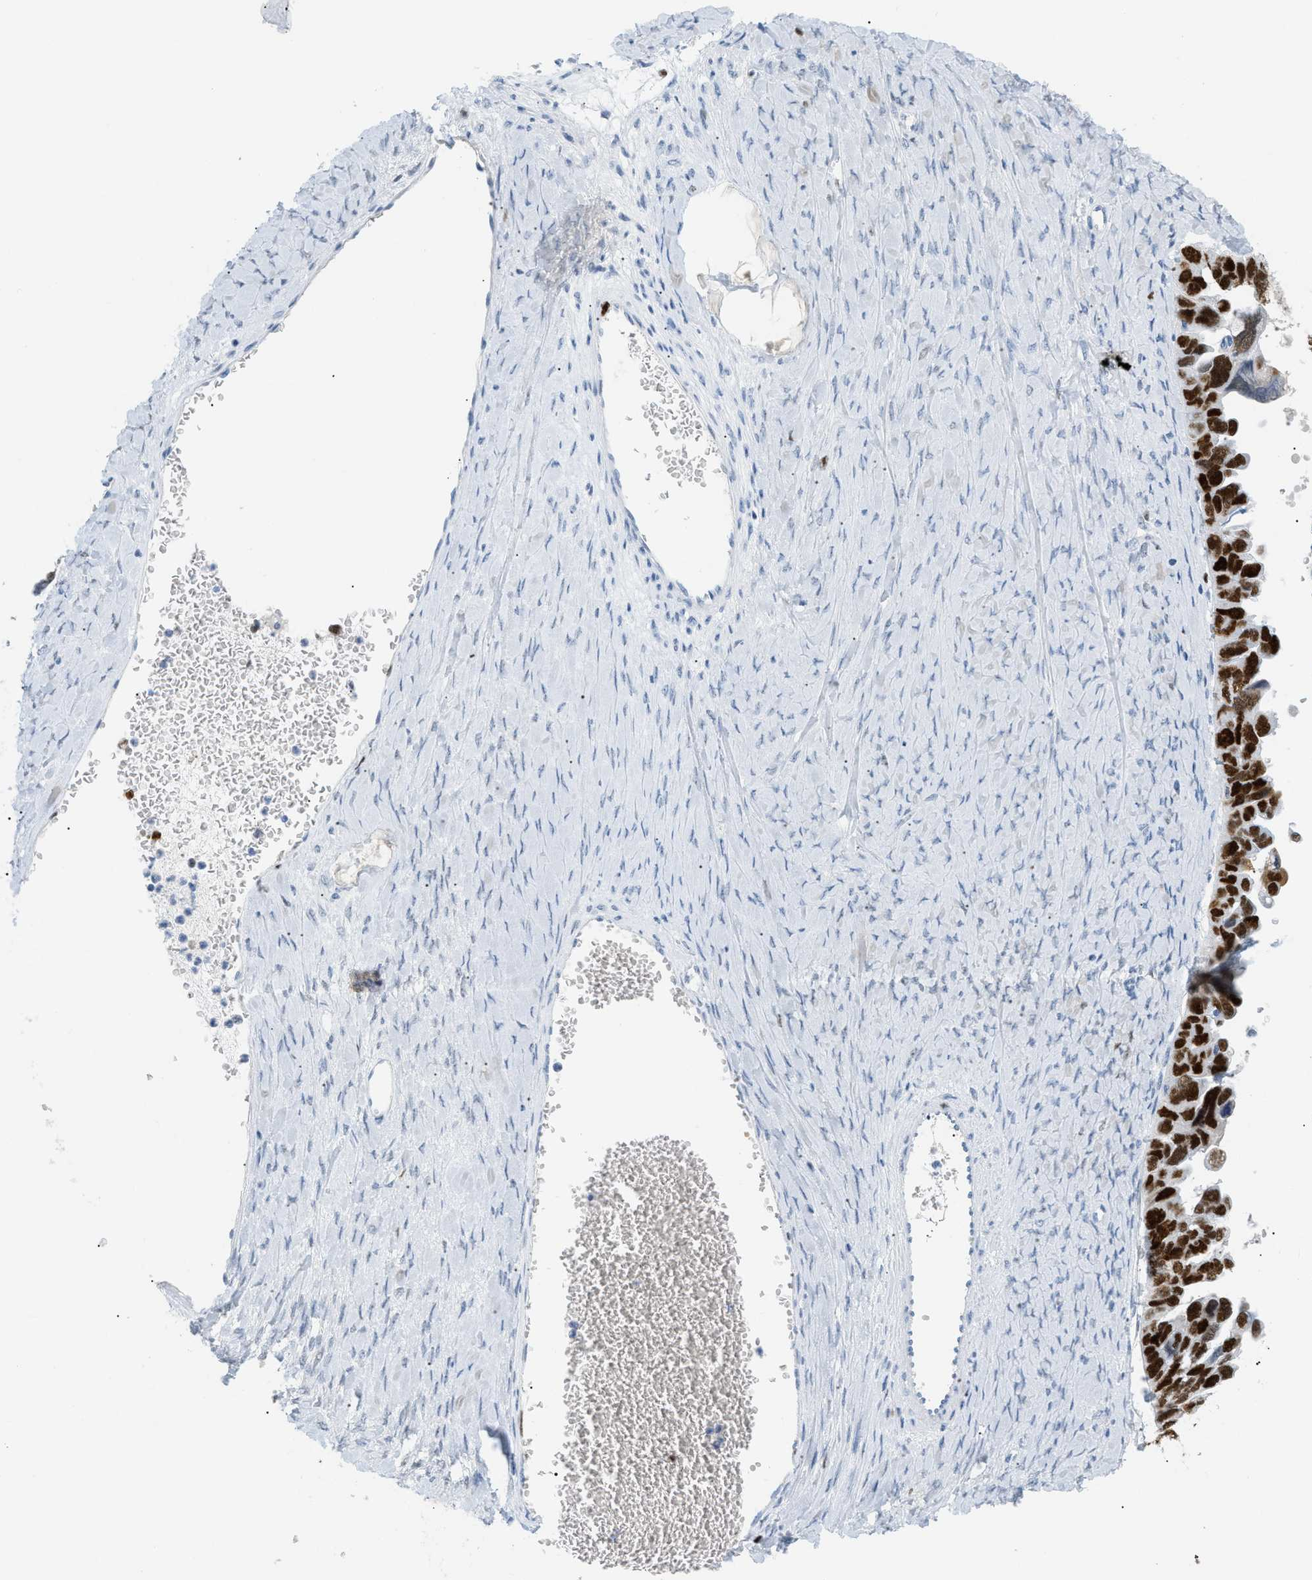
{"staining": {"intensity": "strong", "quantity": "25%-75%", "location": "nuclear"}, "tissue": "ovarian cancer", "cell_type": "Tumor cells", "image_type": "cancer", "snomed": [{"axis": "morphology", "description": "Cystadenocarcinoma, serous, NOS"}, {"axis": "topography", "description": "Ovary"}], "caption": "Immunohistochemistry image of human ovarian serous cystadenocarcinoma stained for a protein (brown), which exhibits high levels of strong nuclear expression in approximately 25%-75% of tumor cells.", "gene": "MCM7", "patient": {"sex": "female", "age": 79}}